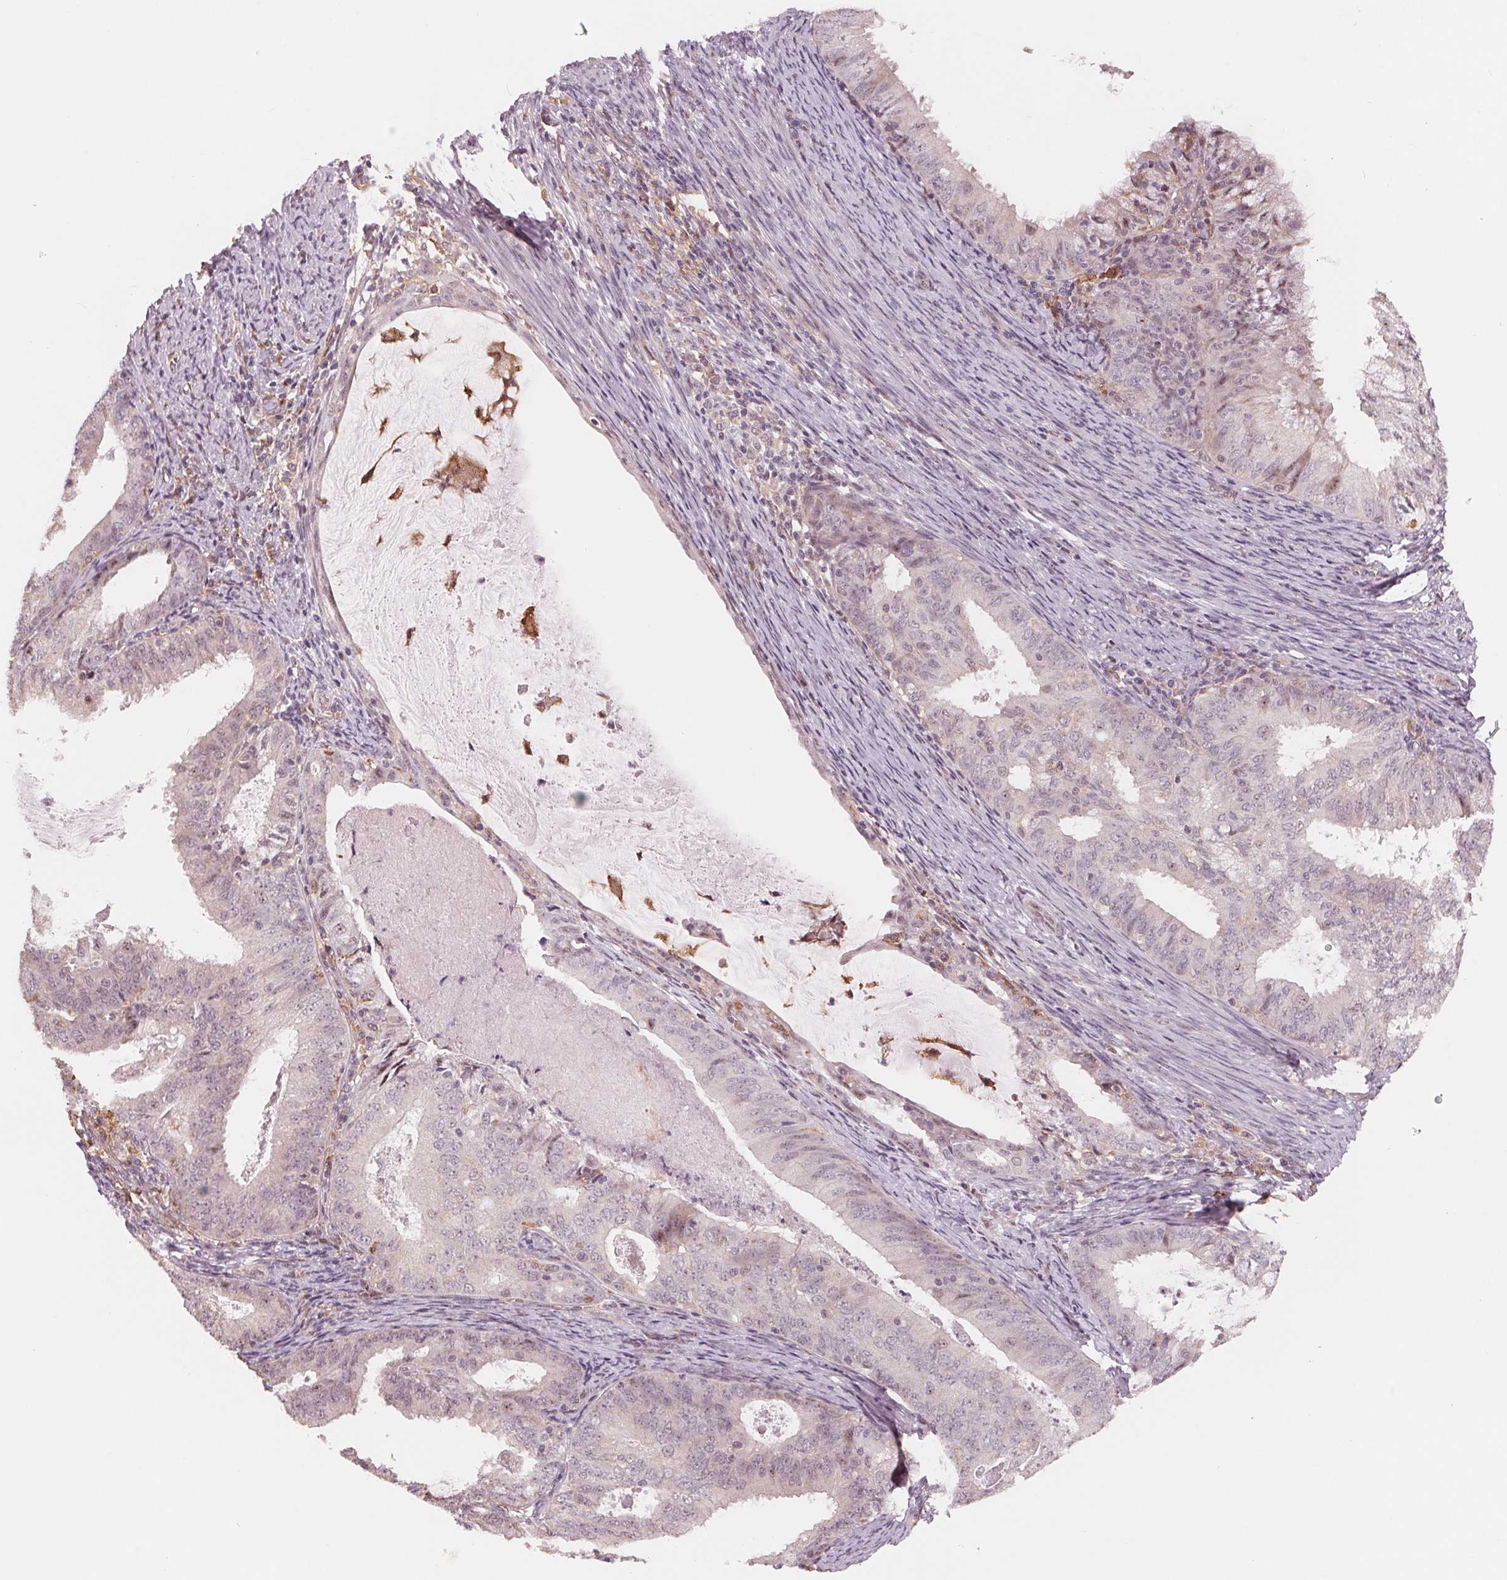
{"staining": {"intensity": "weak", "quantity": "<25%", "location": "cytoplasmic/membranous,nuclear"}, "tissue": "endometrial cancer", "cell_type": "Tumor cells", "image_type": "cancer", "snomed": [{"axis": "morphology", "description": "Adenocarcinoma, NOS"}, {"axis": "topography", "description": "Endometrium"}], "caption": "High magnification brightfield microscopy of adenocarcinoma (endometrial) stained with DAB (3,3'-diaminobenzidine) (brown) and counterstained with hematoxylin (blue): tumor cells show no significant expression.", "gene": "IL9R", "patient": {"sex": "female", "age": 57}}